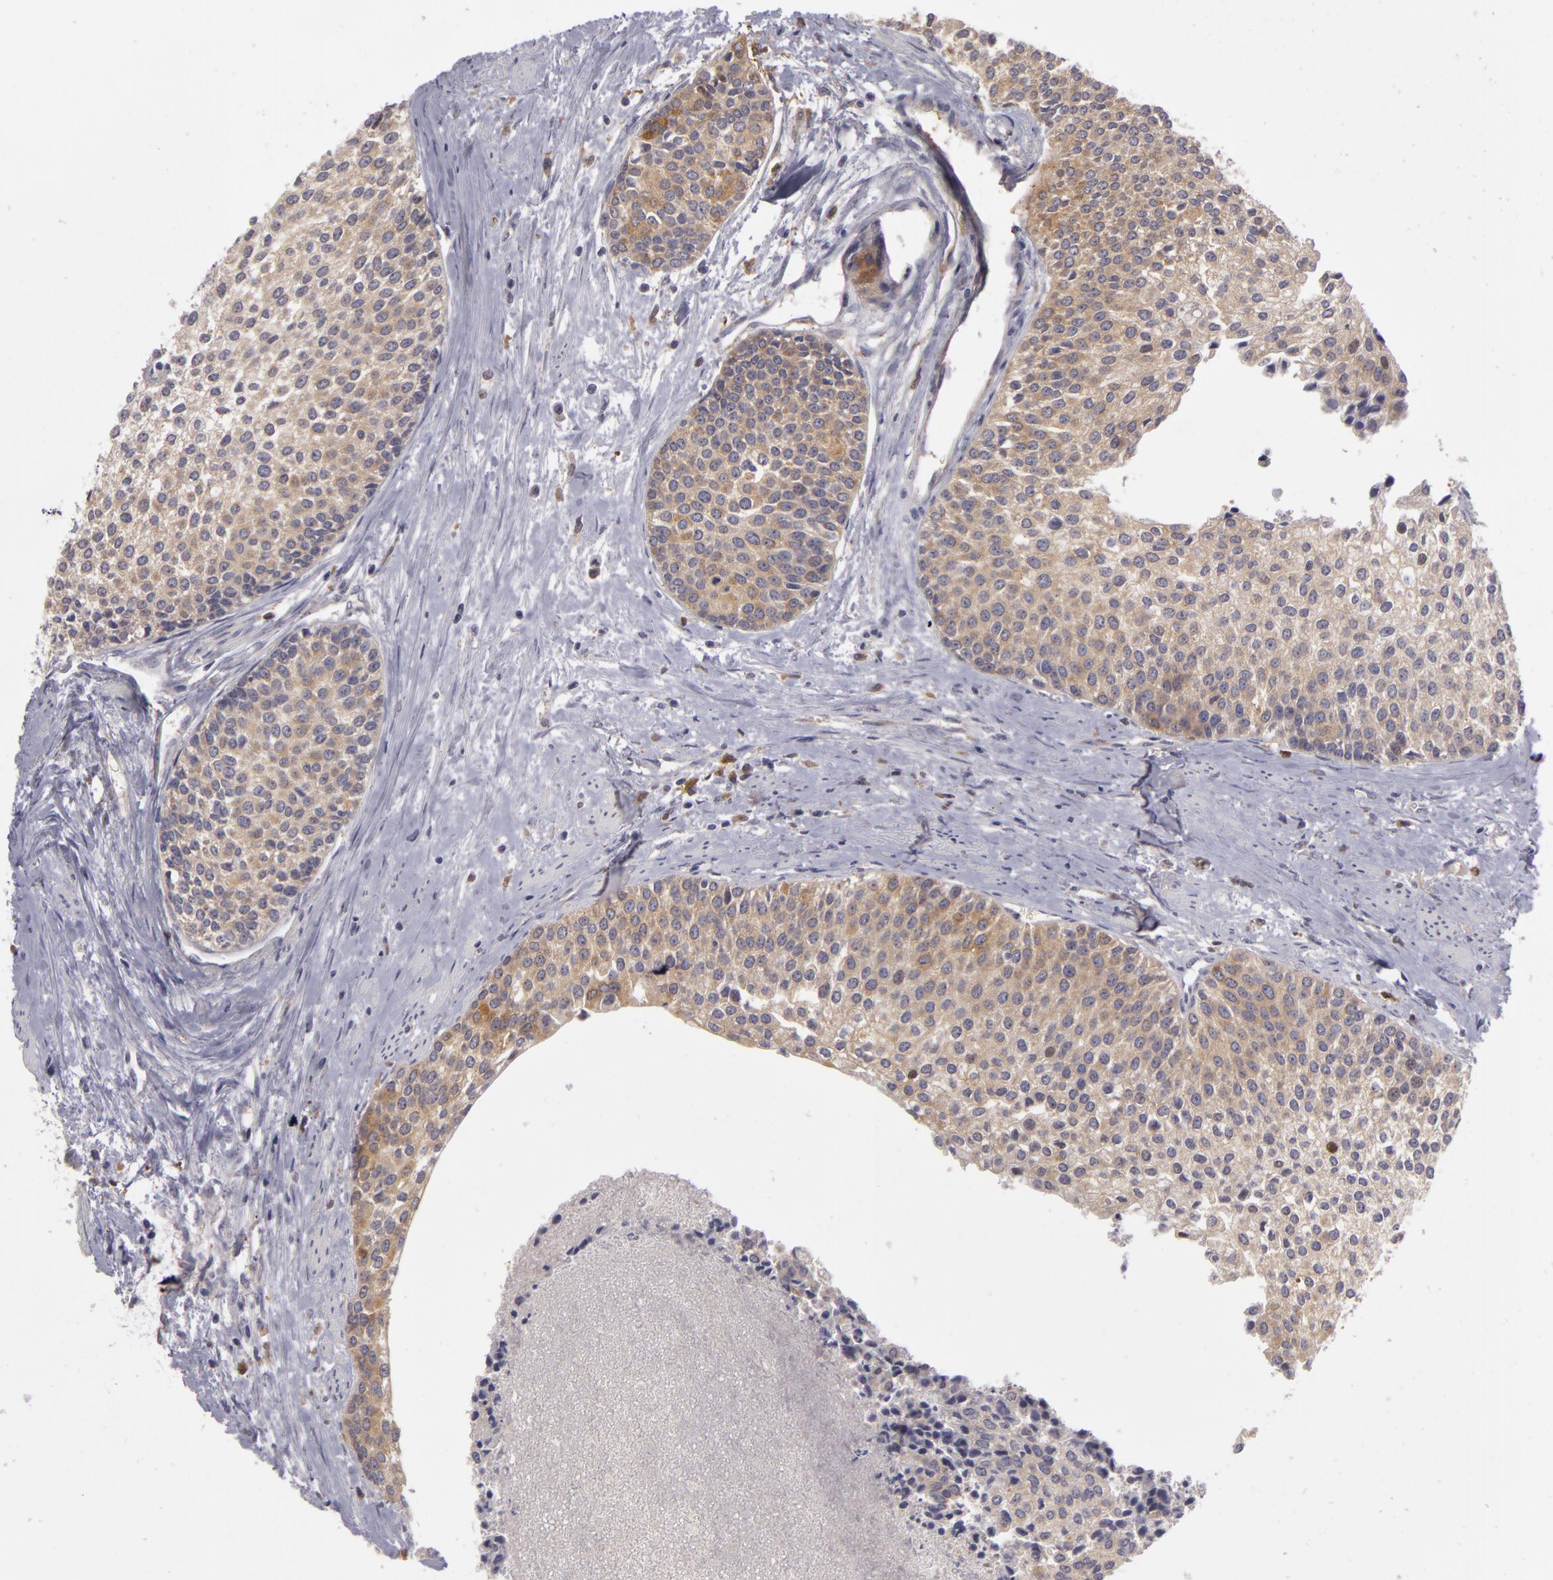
{"staining": {"intensity": "weak", "quantity": "25%-75%", "location": "cytoplasmic/membranous"}, "tissue": "urothelial cancer", "cell_type": "Tumor cells", "image_type": "cancer", "snomed": [{"axis": "morphology", "description": "Urothelial carcinoma, Low grade"}, {"axis": "topography", "description": "Urinary bladder"}], "caption": "A brown stain highlights weak cytoplasmic/membranous staining of a protein in human urothelial cancer tumor cells.", "gene": "ZNF229", "patient": {"sex": "female", "age": 73}}